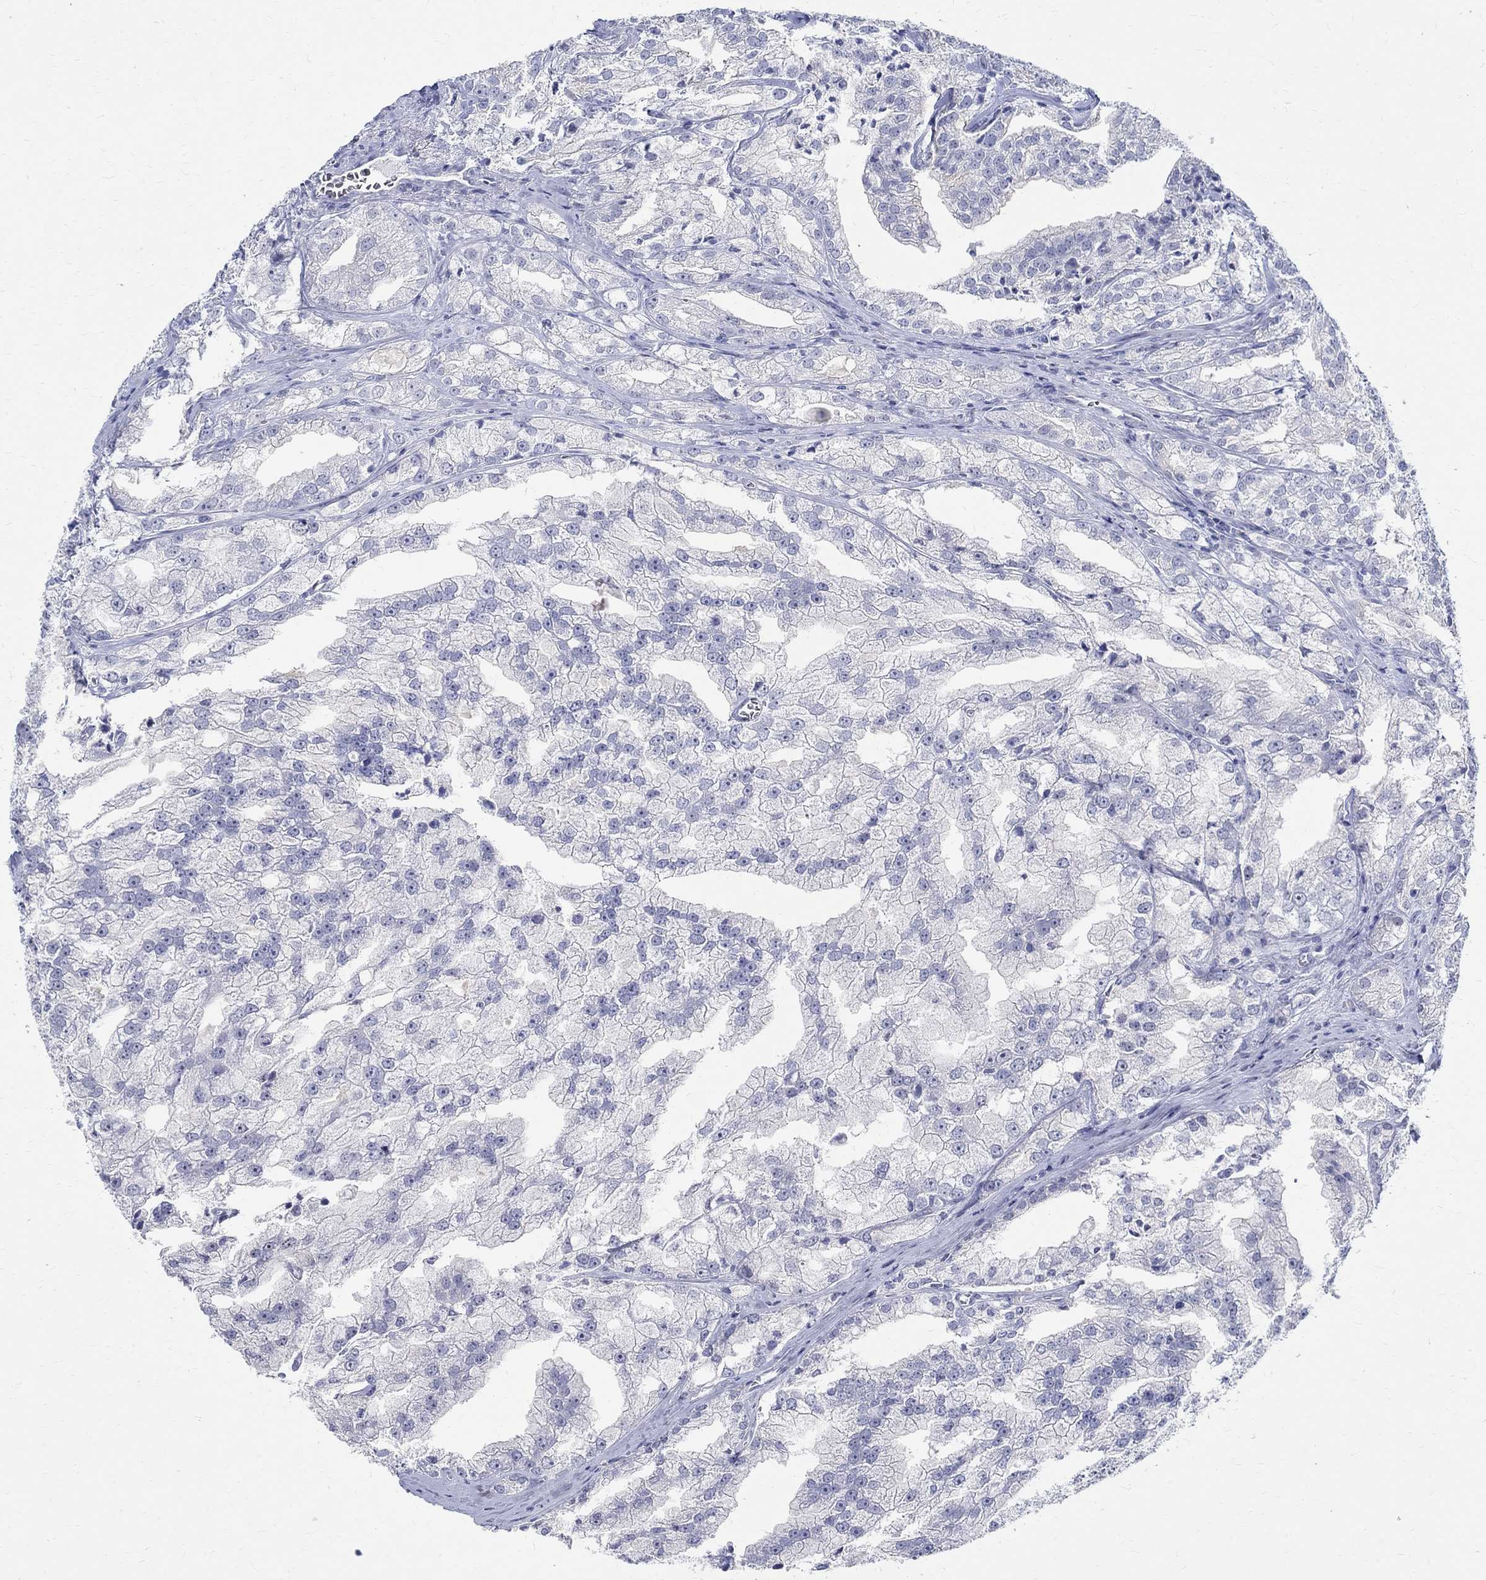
{"staining": {"intensity": "negative", "quantity": "none", "location": "none"}, "tissue": "prostate cancer", "cell_type": "Tumor cells", "image_type": "cancer", "snomed": [{"axis": "morphology", "description": "Adenocarcinoma, NOS"}, {"axis": "topography", "description": "Prostate"}], "caption": "Histopathology image shows no significant protein positivity in tumor cells of prostate adenocarcinoma.", "gene": "BSPRY", "patient": {"sex": "male", "age": 70}}